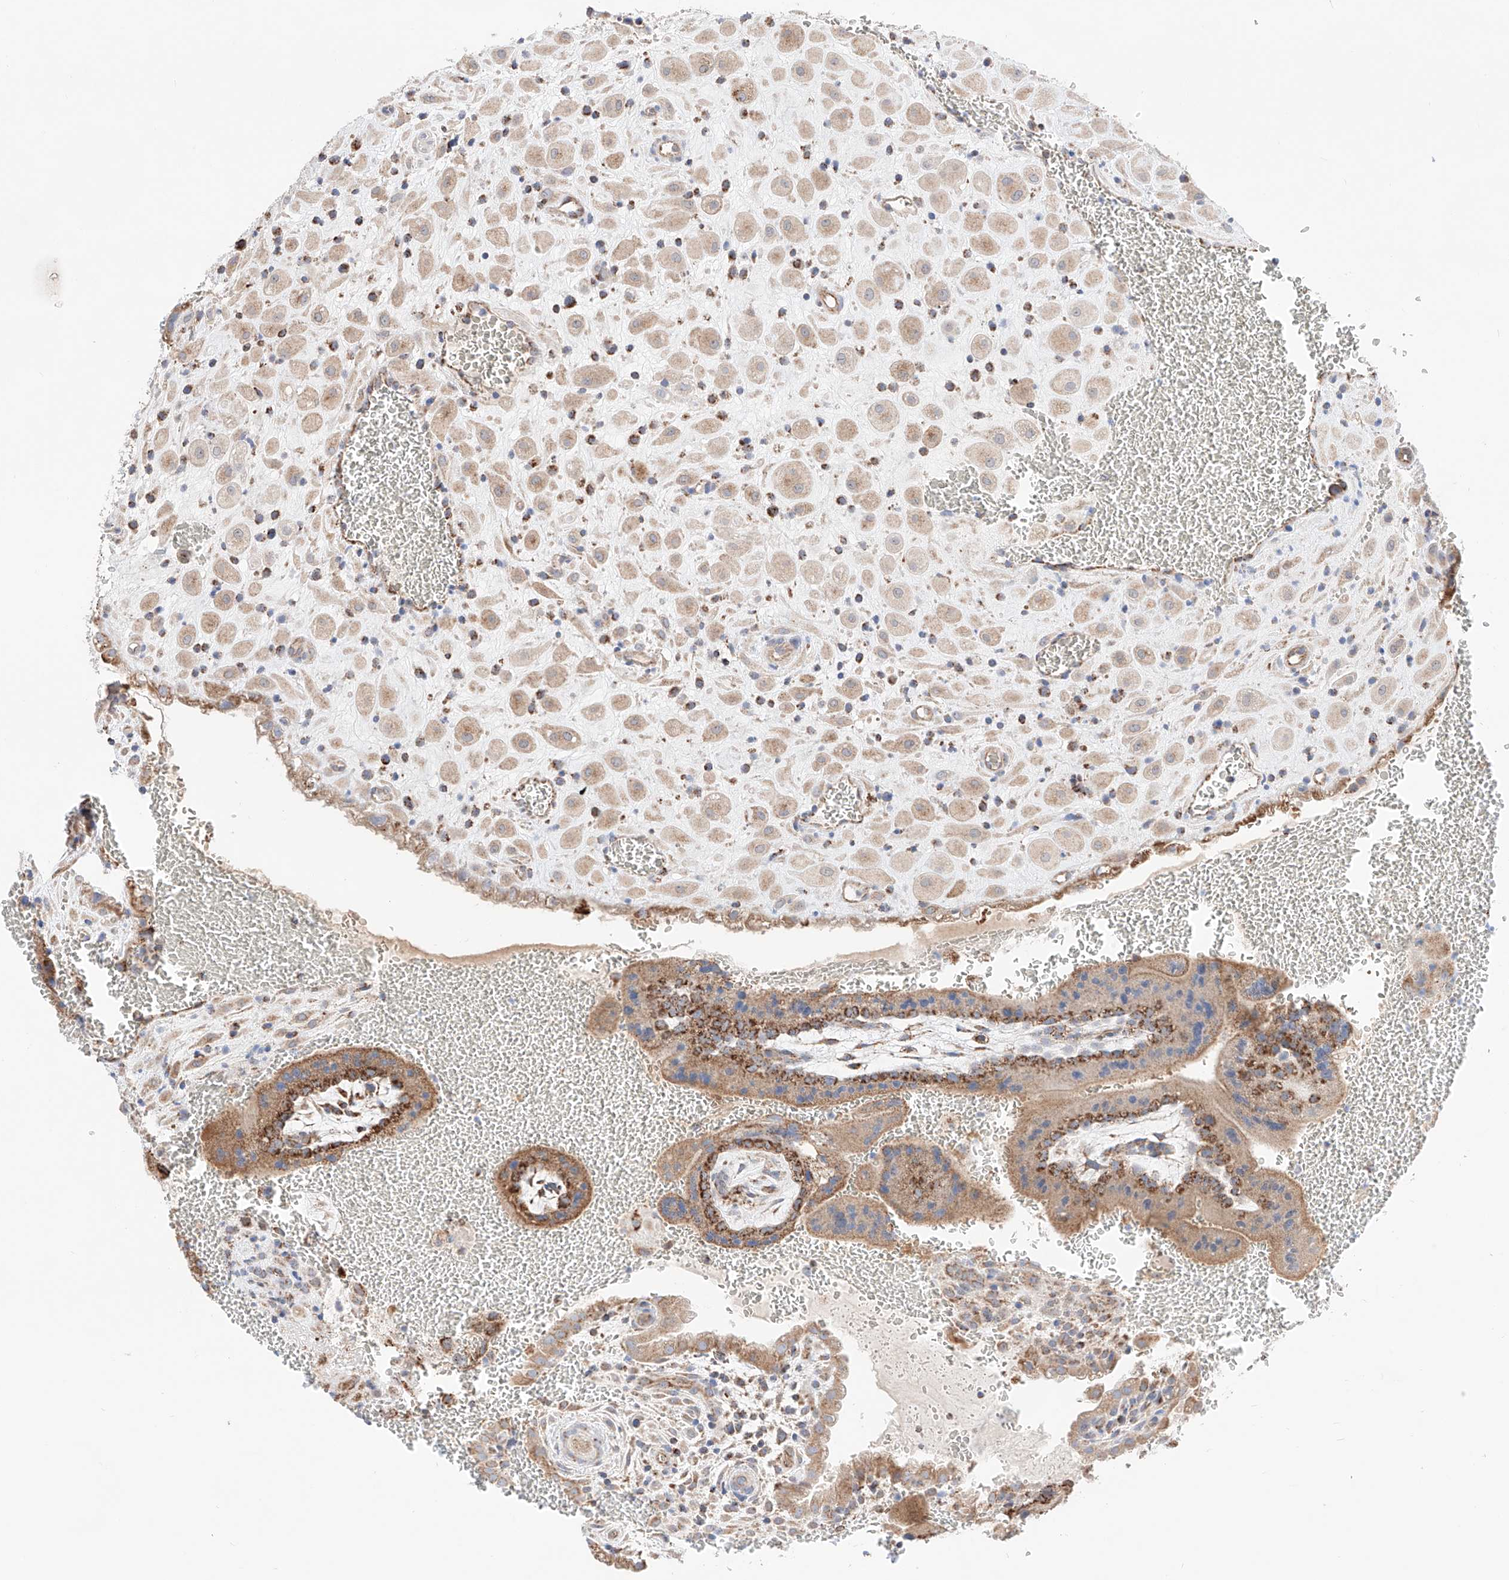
{"staining": {"intensity": "weak", "quantity": ">75%", "location": "cytoplasmic/membranous"}, "tissue": "placenta", "cell_type": "Decidual cells", "image_type": "normal", "snomed": [{"axis": "morphology", "description": "Normal tissue, NOS"}, {"axis": "topography", "description": "Placenta"}], "caption": "An IHC histopathology image of unremarkable tissue is shown. Protein staining in brown shows weak cytoplasmic/membranous positivity in placenta within decidual cells.", "gene": "KTI12", "patient": {"sex": "female", "age": 35}}